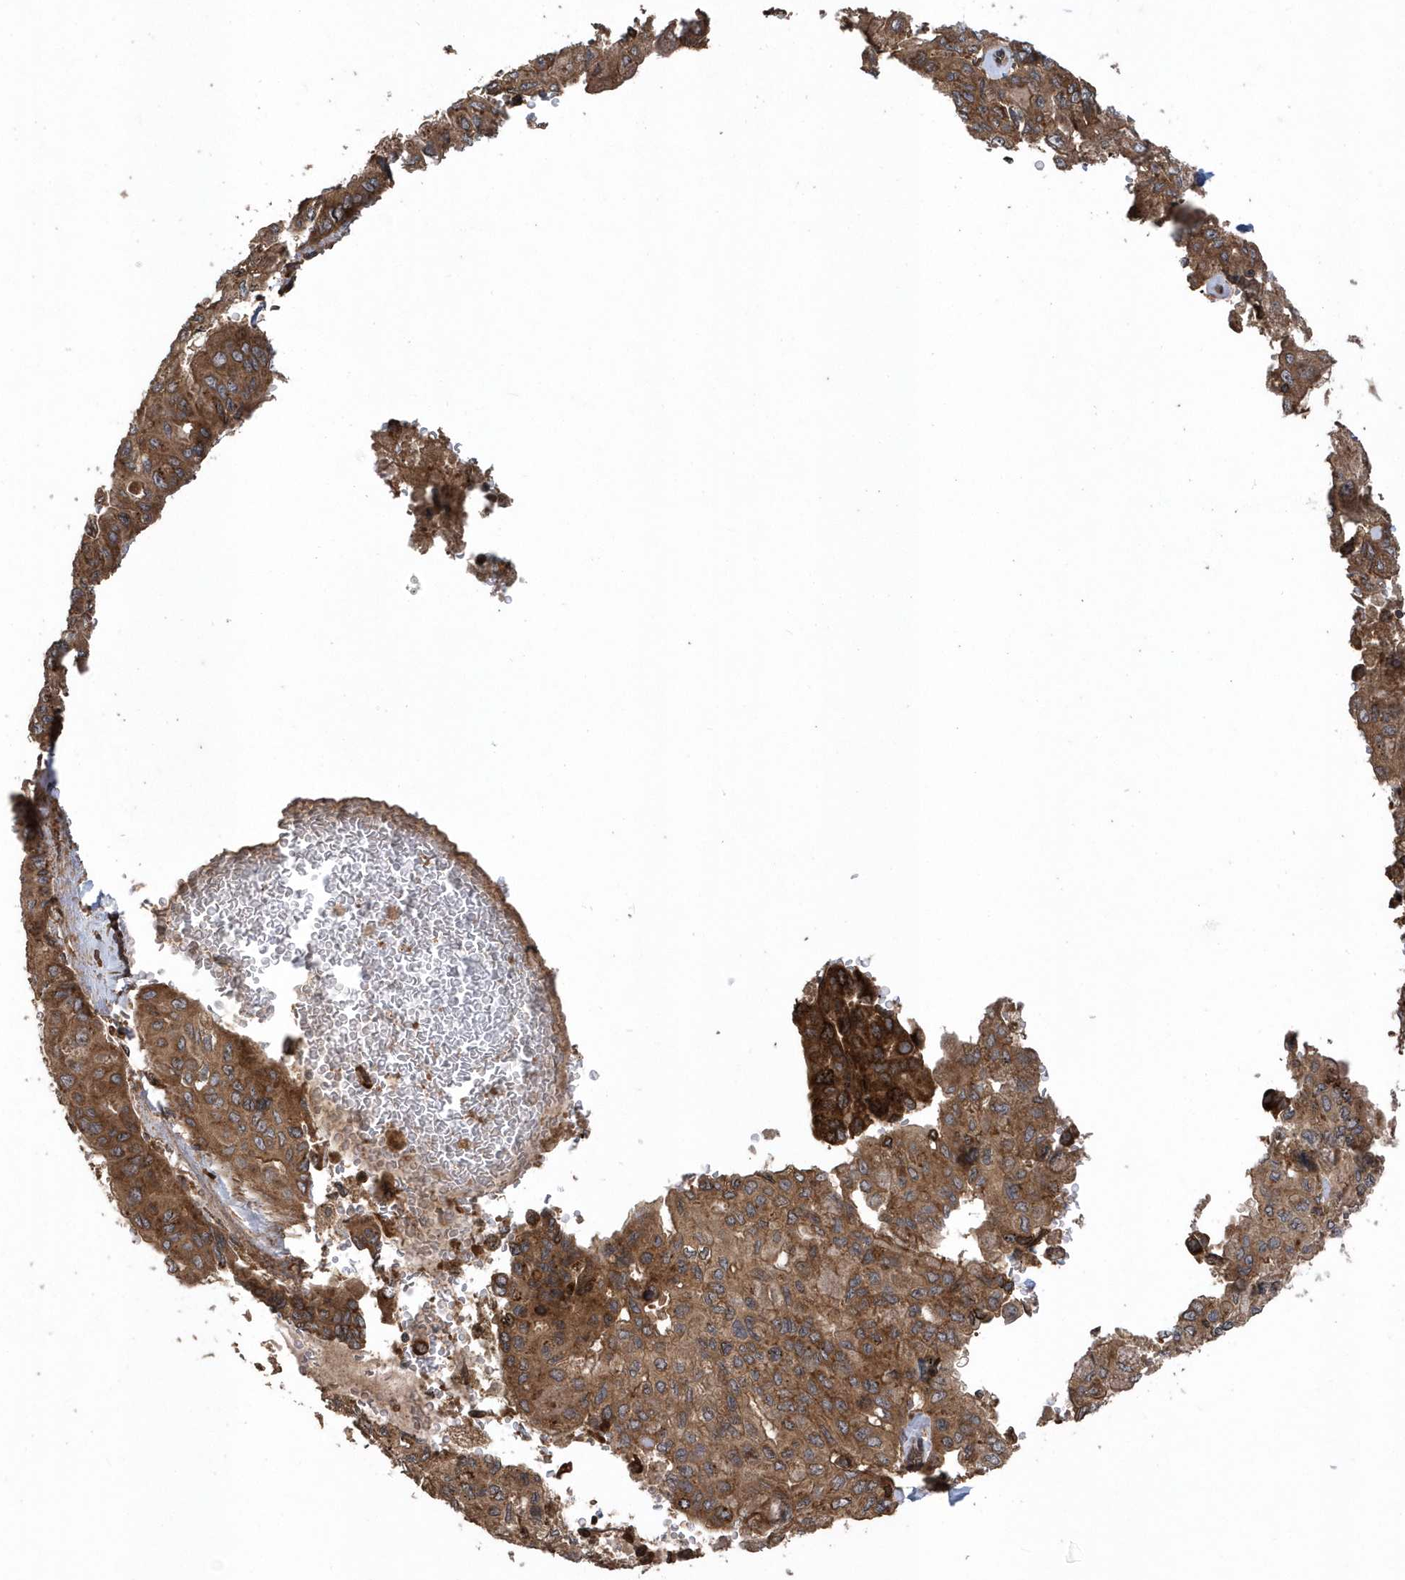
{"staining": {"intensity": "moderate", "quantity": ">75%", "location": "cytoplasmic/membranous"}, "tissue": "pancreatic cancer", "cell_type": "Tumor cells", "image_type": "cancer", "snomed": [{"axis": "morphology", "description": "Adenocarcinoma, NOS"}, {"axis": "topography", "description": "Pancreas"}], "caption": "Protein expression by immunohistochemistry (IHC) shows moderate cytoplasmic/membranous staining in about >75% of tumor cells in pancreatic cancer (adenocarcinoma). Immunohistochemistry (ihc) stains the protein in brown and the nuclei are stained blue.", "gene": "WASHC5", "patient": {"sex": "male", "age": 51}}